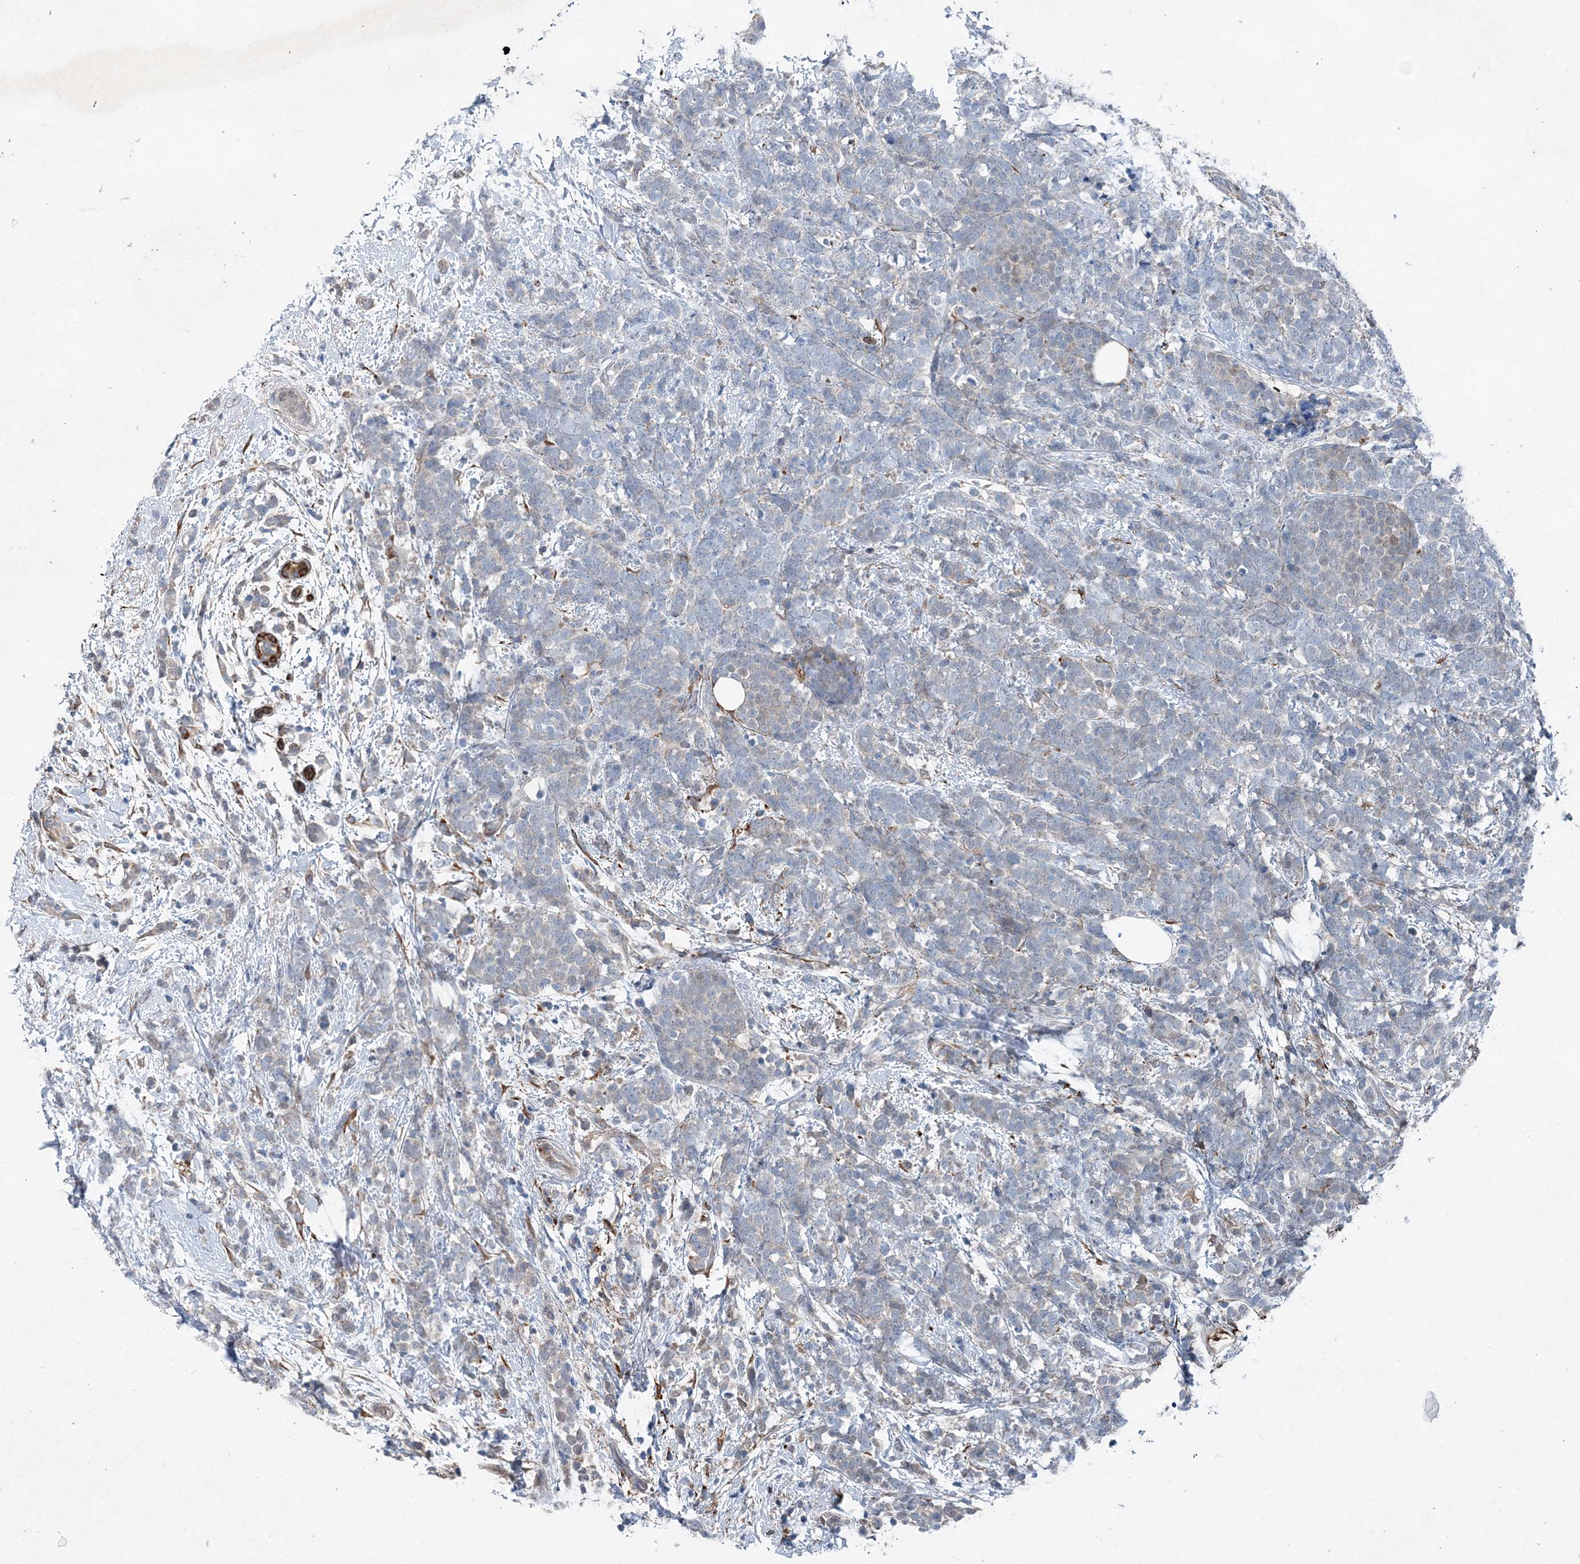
{"staining": {"intensity": "negative", "quantity": "none", "location": "none"}, "tissue": "breast cancer", "cell_type": "Tumor cells", "image_type": "cancer", "snomed": [{"axis": "morphology", "description": "Lobular carcinoma"}, {"axis": "topography", "description": "Breast"}], "caption": "Immunohistochemical staining of breast lobular carcinoma exhibits no significant expression in tumor cells.", "gene": "SPOPL", "patient": {"sex": "female", "age": 58}}